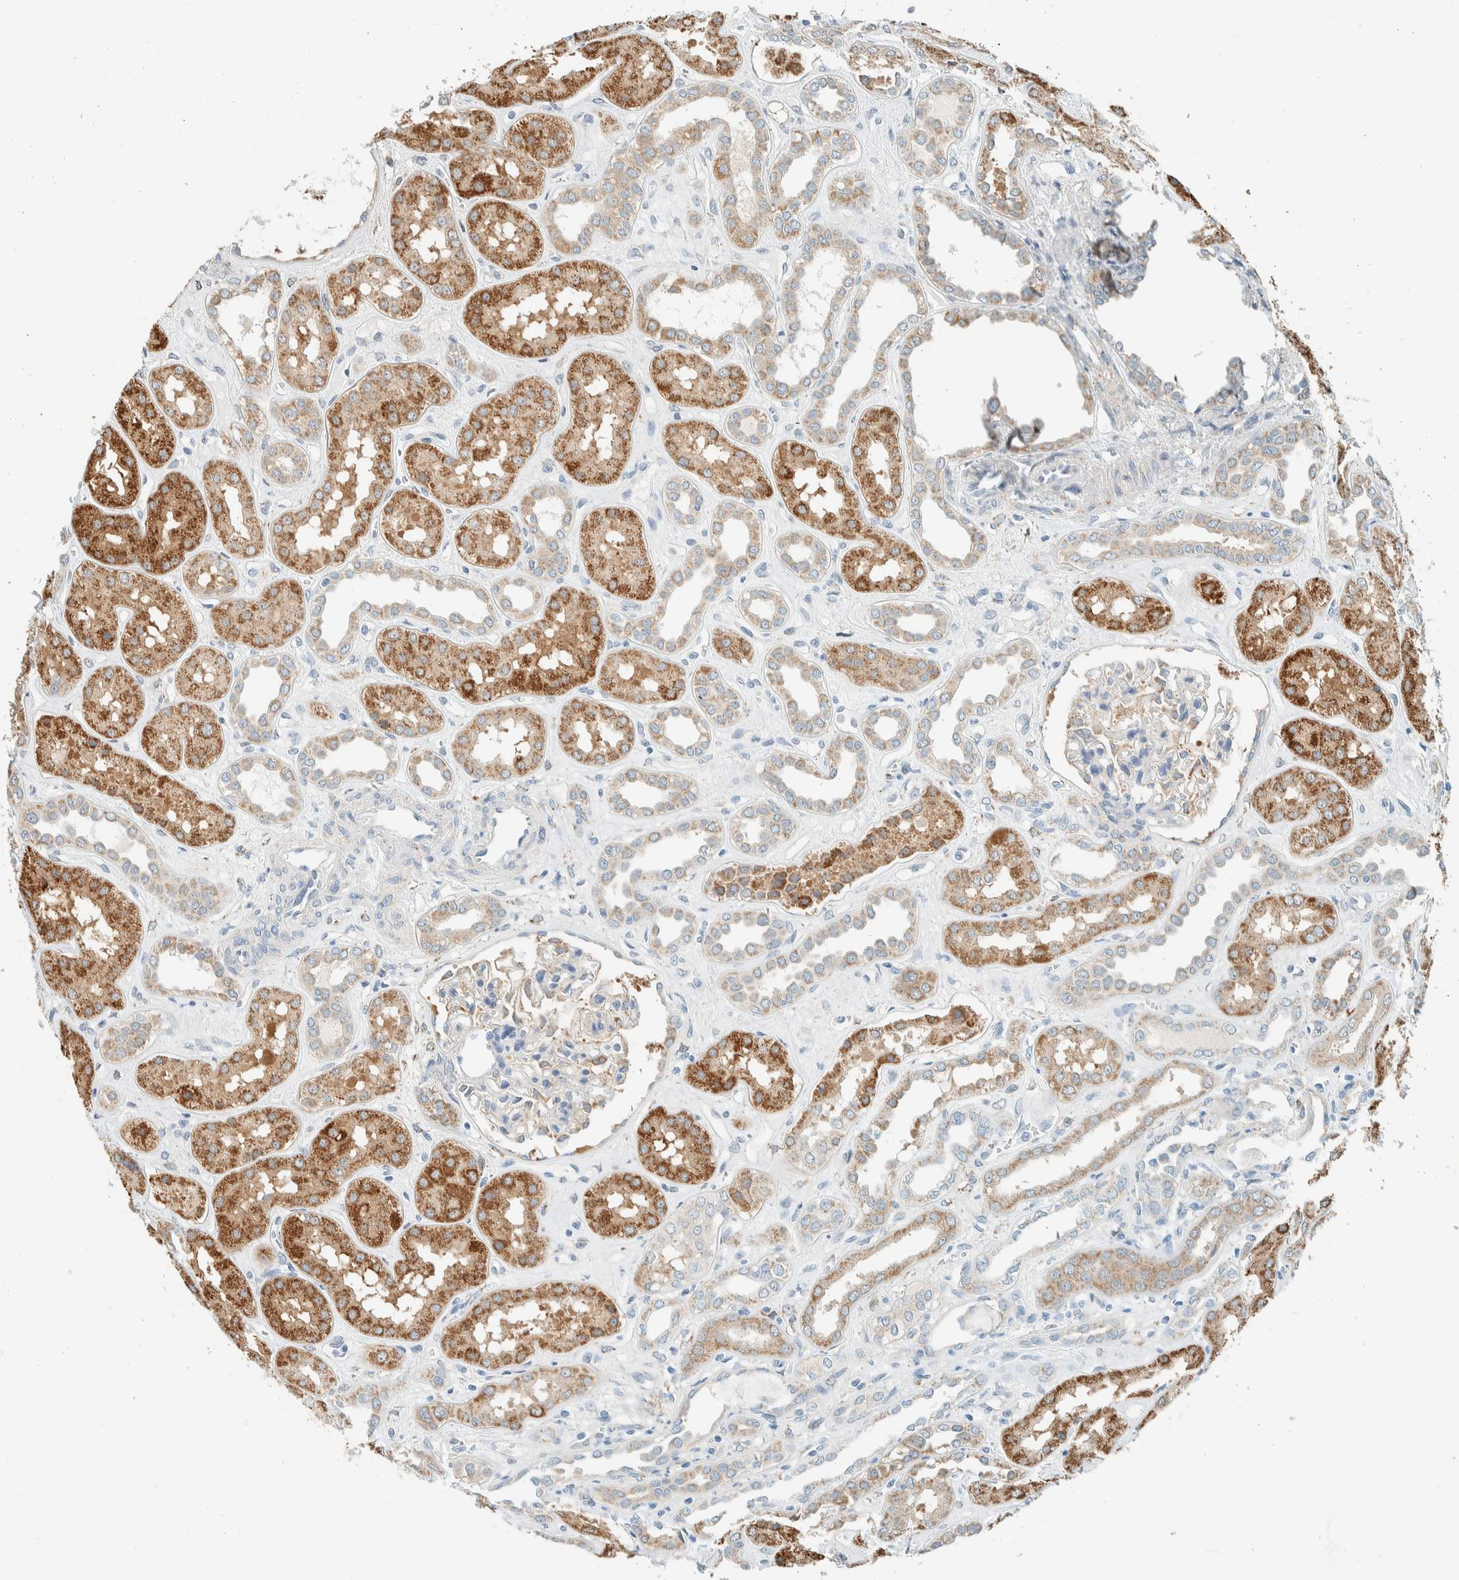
{"staining": {"intensity": "weak", "quantity": "25%-75%", "location": "cytoplasmic/membranous"}, "tissue": "kidney", "cell_type": "Cells in glomeruli", "image_type": "normal", "snomed": [{"axis": "morphology", "description": "Normal tissue, NOS"}, {"axis": "topography", "description": "Kidney"}], "caption": "Protein expression analysis of normal human kidney reveals weak cytoplasmic/membranous positivity in approximately 25%-75% of cells in glomeruli. Using DAB (3,3'-diaminobenzidine) (brown) and hematoxylin (blue) stains, captured at high magnification using brightfield microscopy.", "gene": "ALDH7A1", "patient": {"sex": "male", "age": 59}}